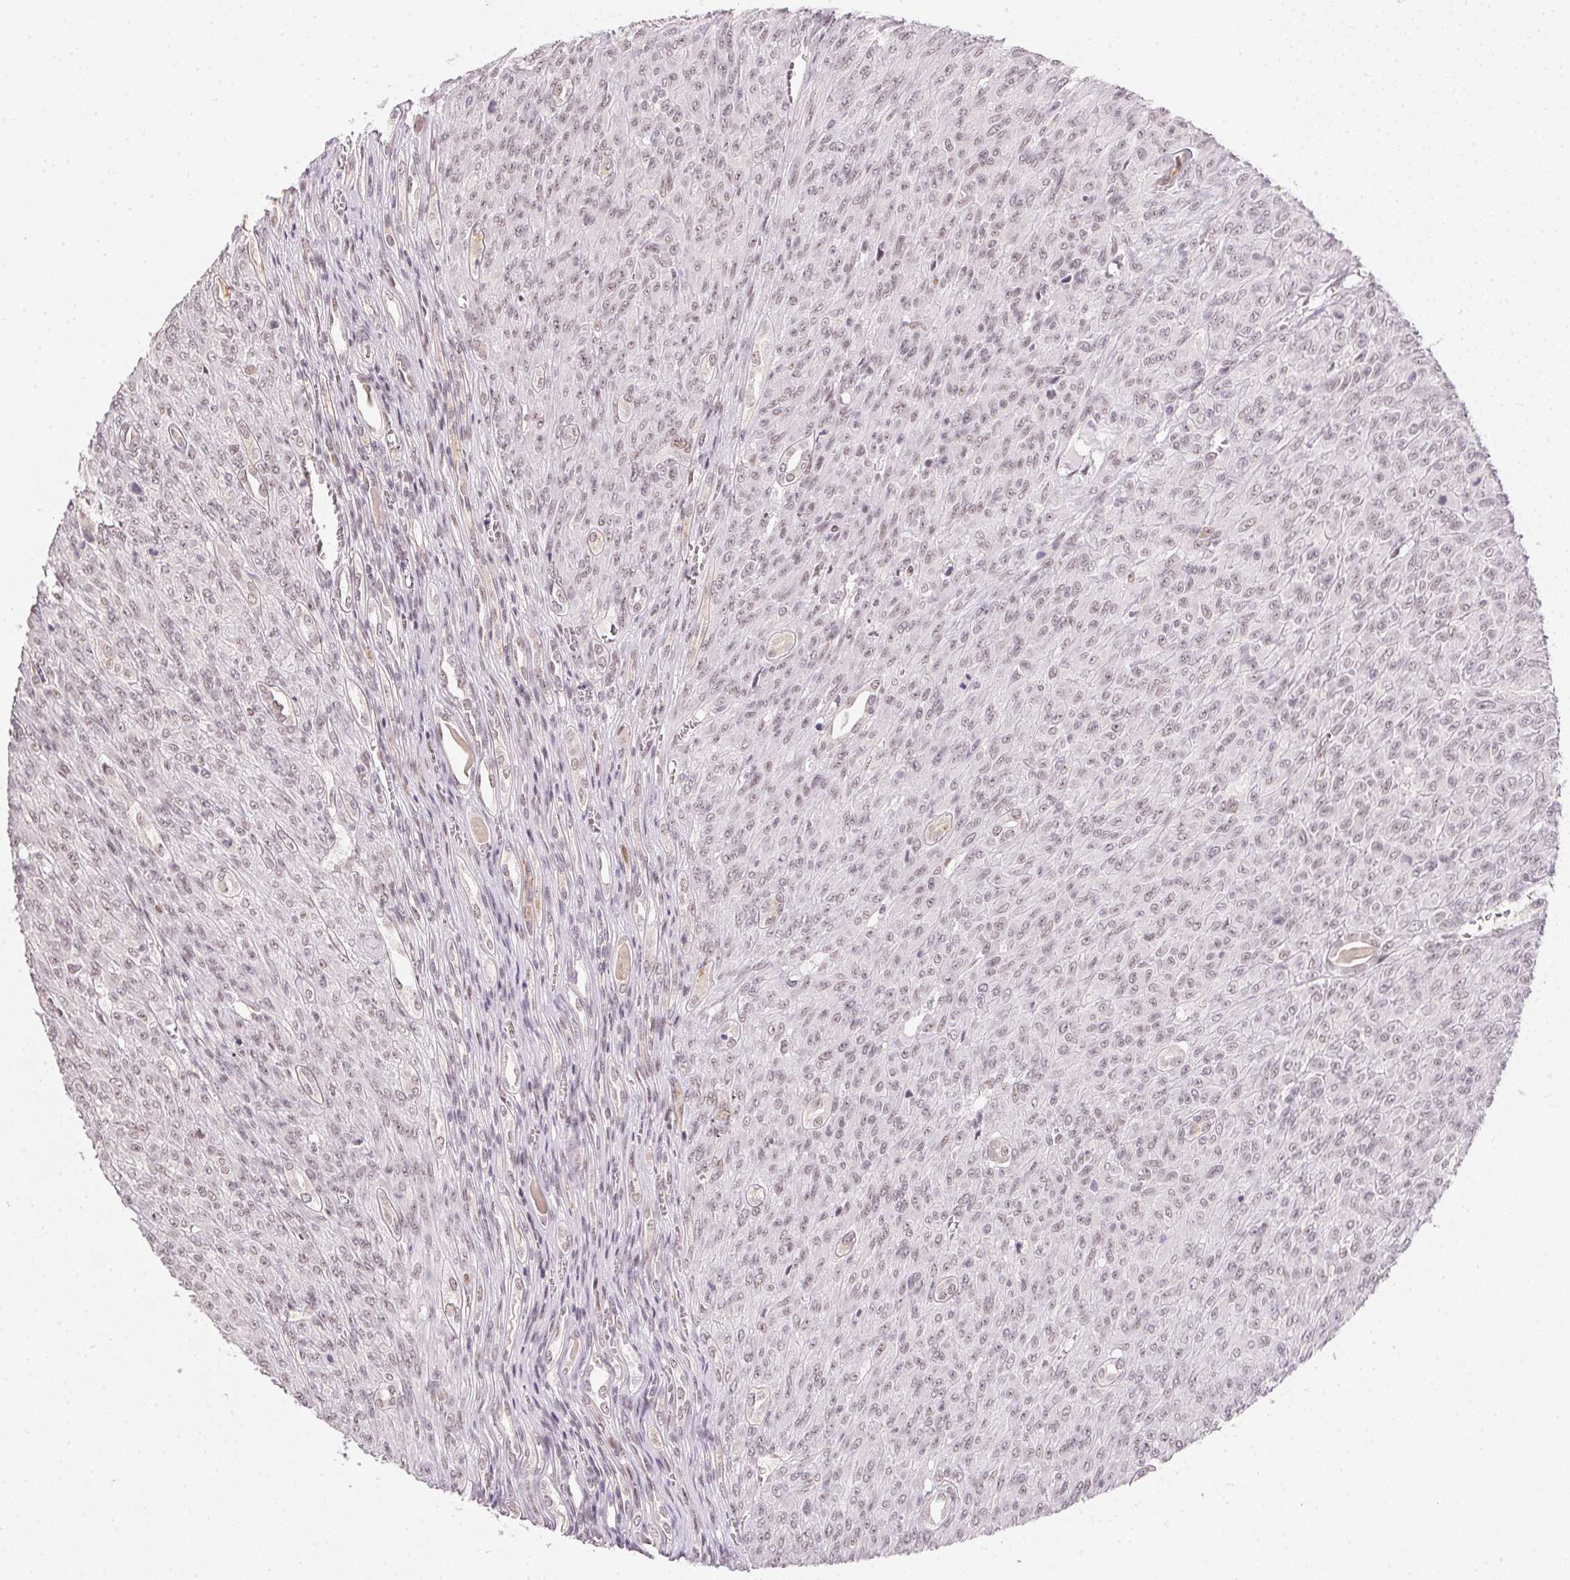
{"staining": {"intensity": "negative", "quantity": "none", "location": "none"}, "tissue": "renal cancer", "cell_type": "Tumor cells", "image_type": "cancer", "snomed": [{"axis": "morphology", "description": "Adenocarcinoma, NOS"}, {"axis": "topography", "description": "Kidney"}], "caption": "This is an IHC histopathology image of adenocarcinoma (renal). There is no positivity in tumor cells.", "gene": "KDM4D", "patient": {"sex": "male", "age": 58}}